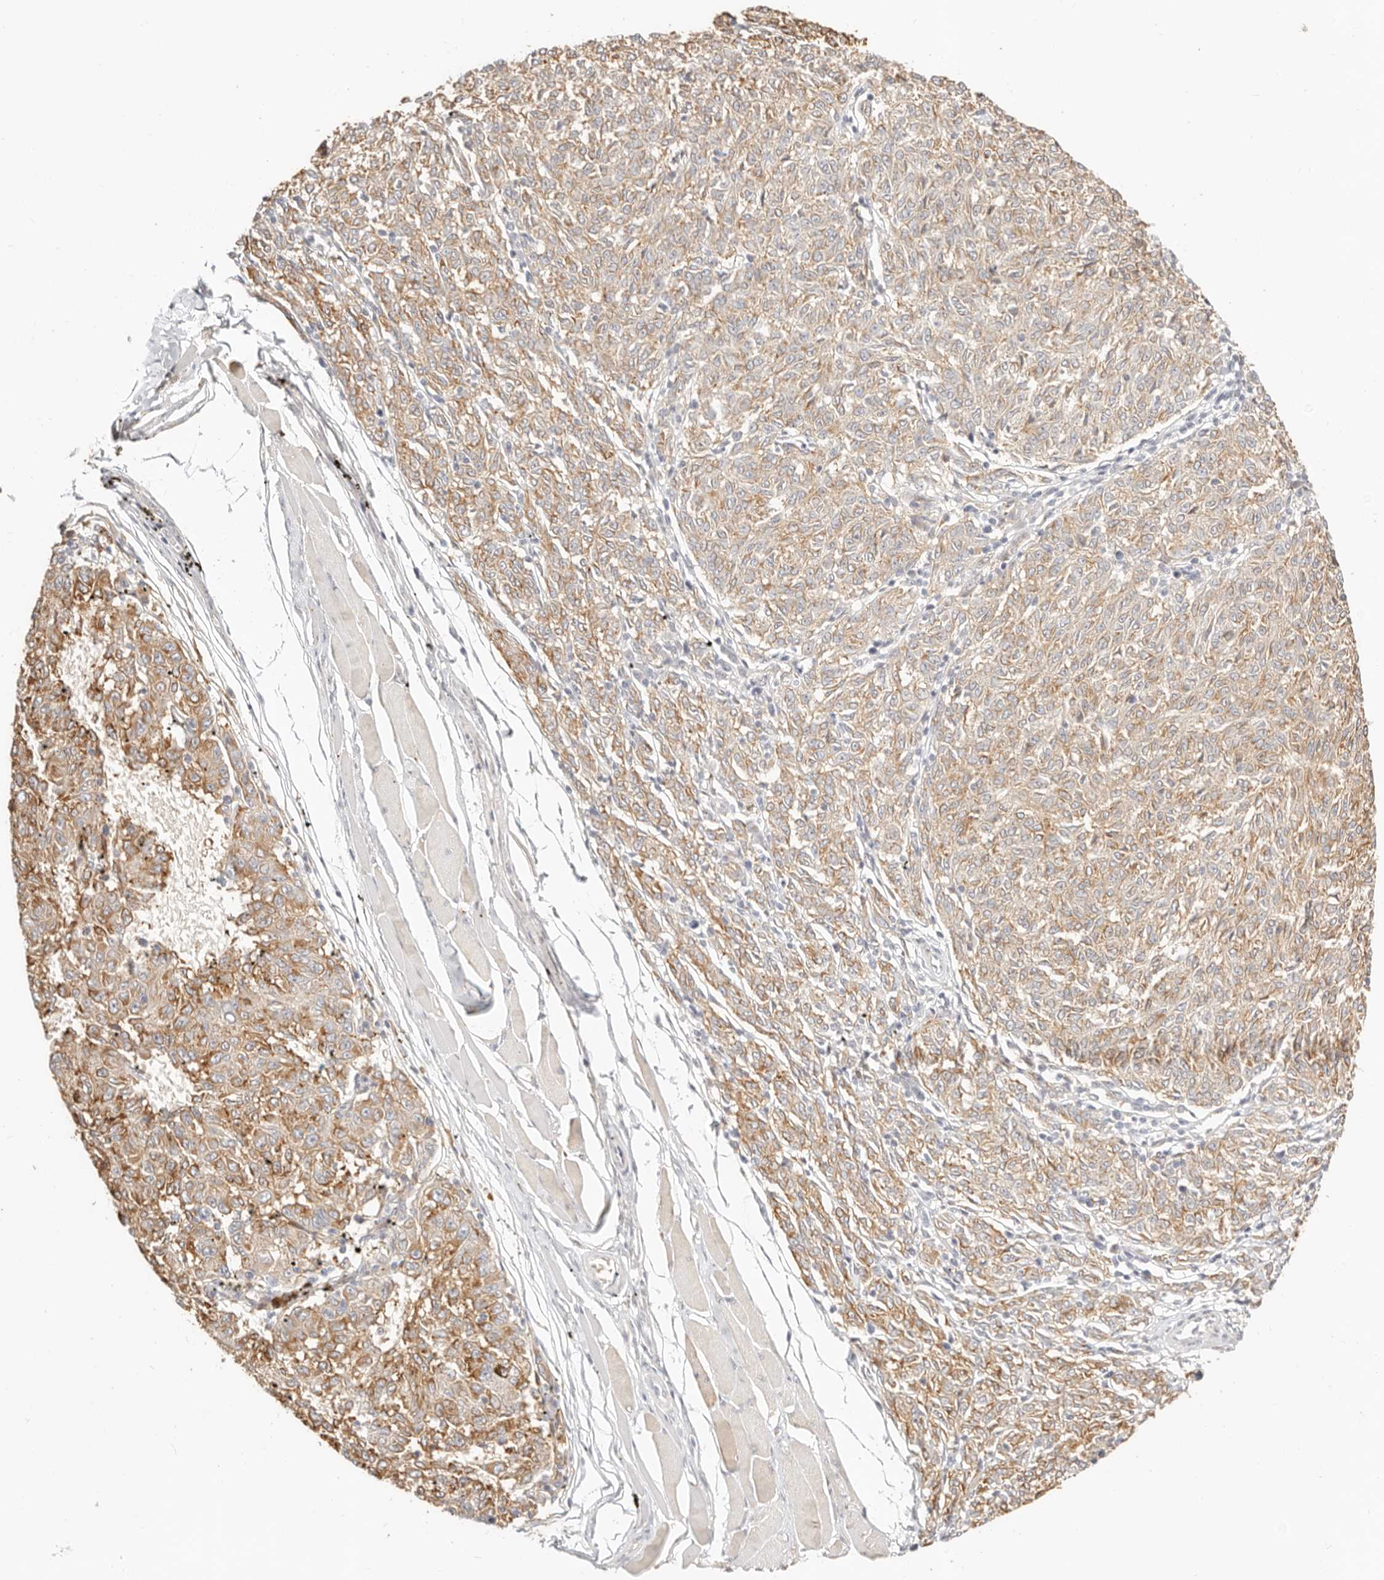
{"staining": {"intensity": "weak", "quantity": ">75%", "location": "cytoplasmic/membranous"}, "tissue": "melanoma", "cell_type": "Tumor cells", "image_type": "cancer", "snomed": [{"axis": "morphology", "description": "Malignant melanoma, NOS"}, {"axis": "topography", "description": "Skin"}], "caption": "The immunohistochemical stain shows weak cytoplasmic/membranous expression in tumor cells of melanoma tissue.", "gene": "FAM20B", "patient": {"sex": "female", "age": 72}}